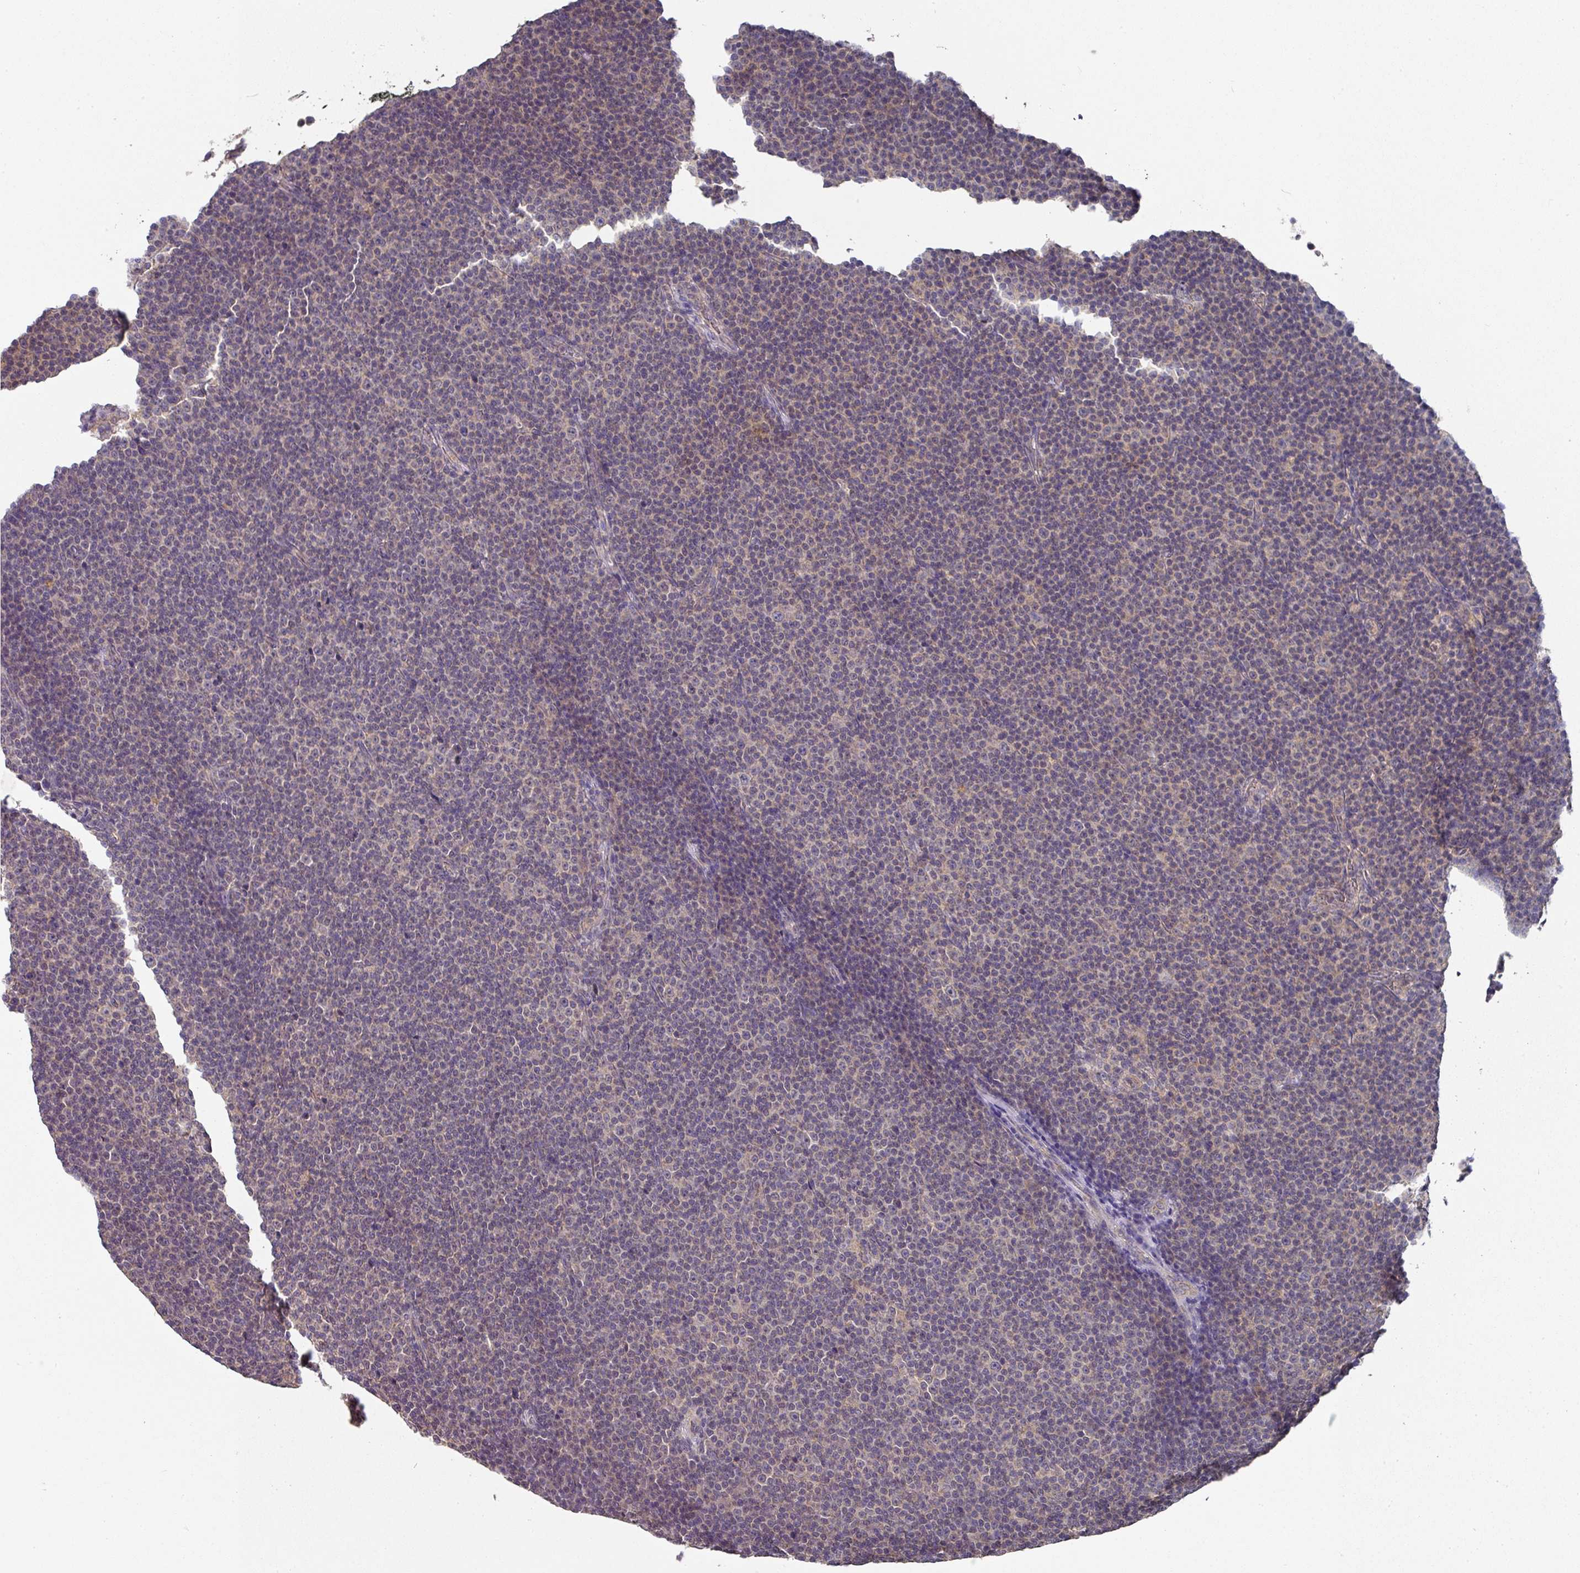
{"staining": {"intensity": "negative", "quantity": "none", "location": "none"}, "tissue": "lymphoma", "cell_type": "Tumor cells", "image_type": "cancer", "snomed": [{"axis": "morphology", "description": "Malignant lymphoma, non-Hodgkin's type, Low grade"}, {"axis": "topography", "description": "Lymph node"}], "caption": "Tumor cells show no significant protein positivity in low-grade malignant lymphoma, non-Hodgkin's type.", "gene": "EXTL3", "patient": {"sex": "female", "age": 67}}